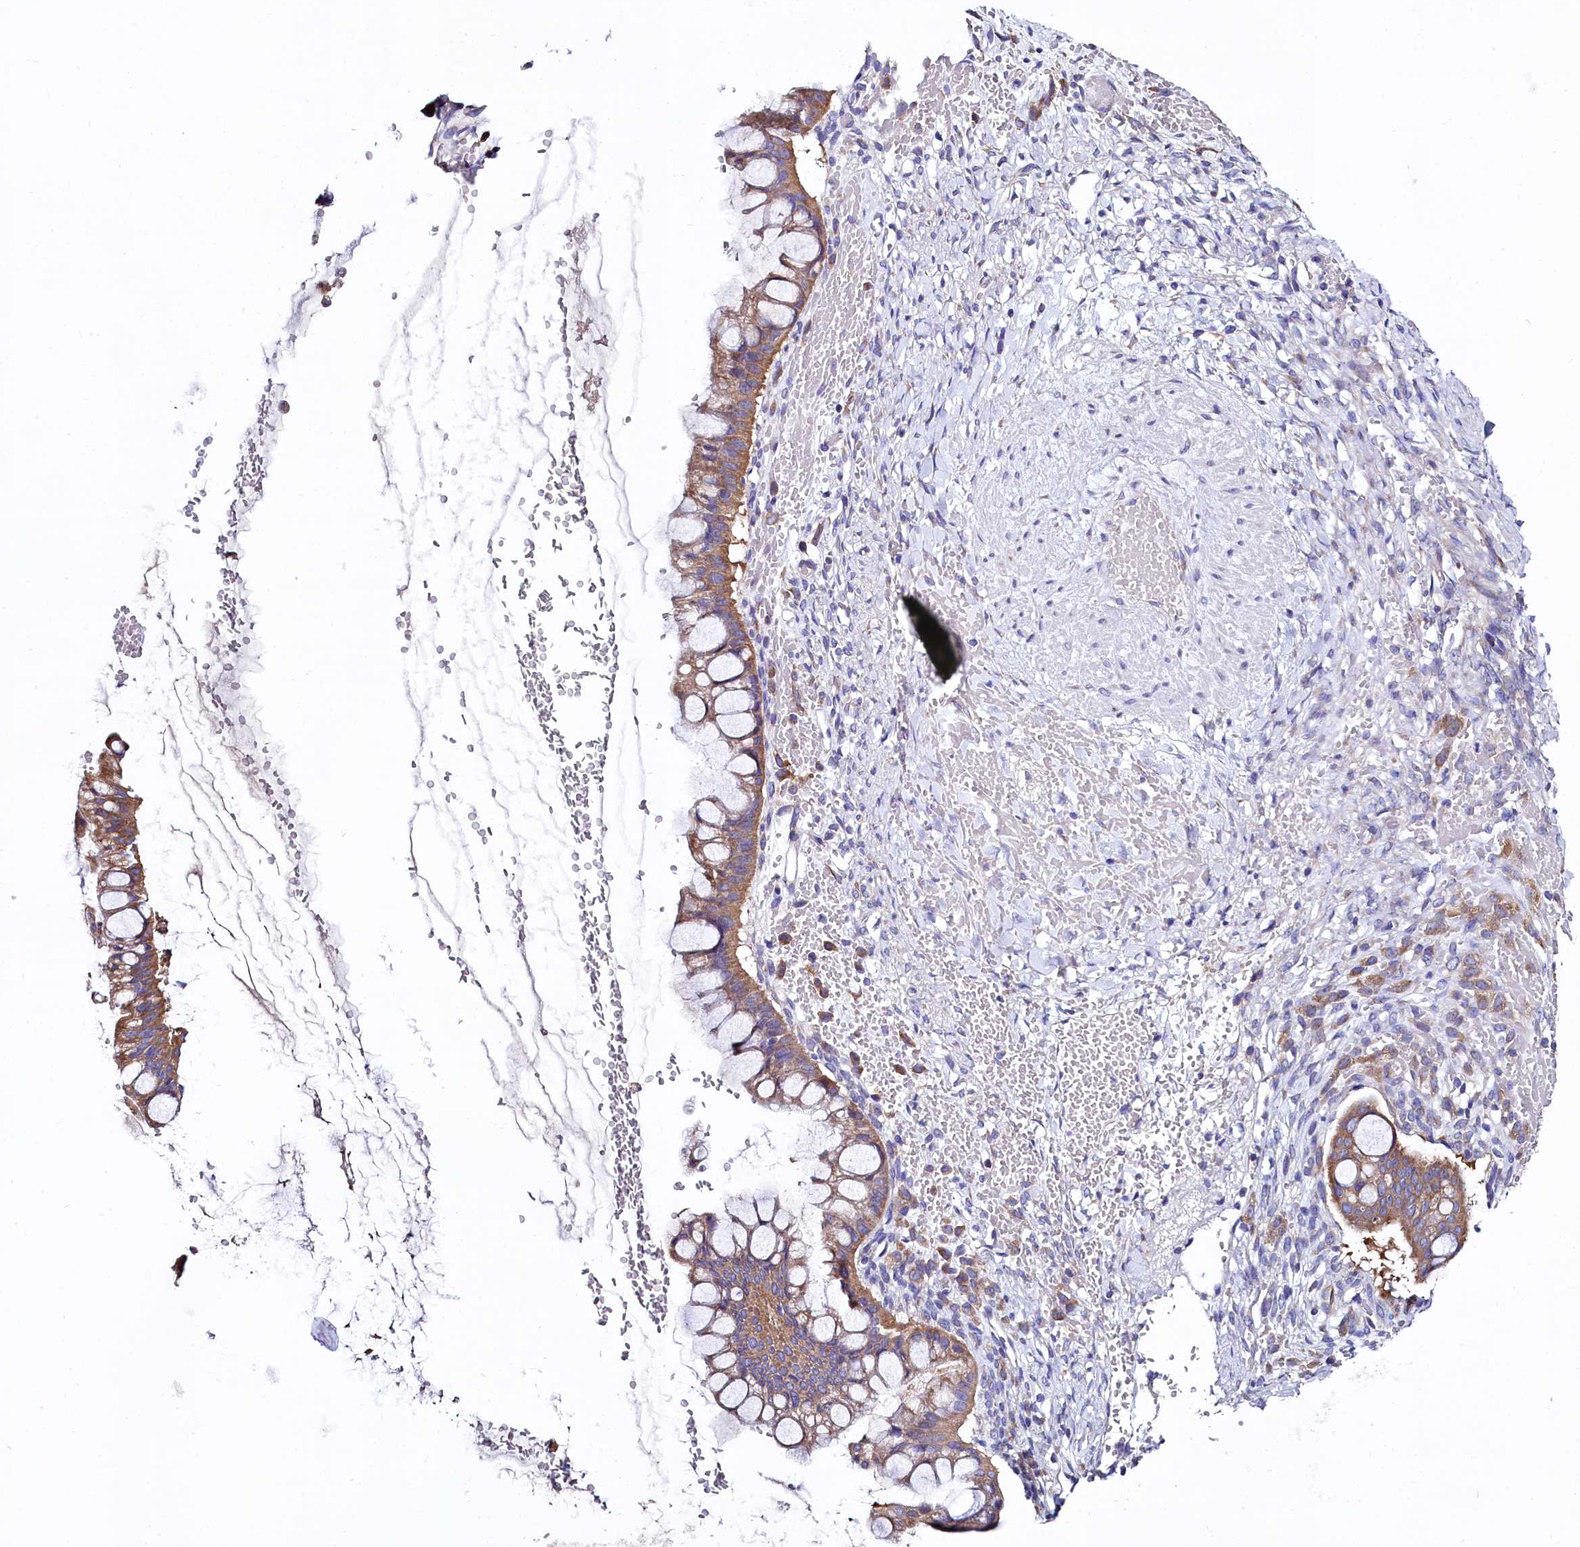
{"staining": {"intensity": "moderate", "quantity": ">75%", "location": "cytoplasmic/membranous"}, "tissue": "ovarian cancer", "cell_type": "Tumor cells", "image_type": "cancer", "snomed": [{"axis": "morphology", "description": "Cystadenocarcinoma, mucinous, NOS"}, {"axis": "topography", "description": "Ovary"}], "caption": "Immunohistochemical staining of ovarian cancer shows moderate cytoplasmic/membranous protein staining in approximately >75% of tumor cells. (Stains: DAB (3,3'-diaminobenzidine) in brown, nuclei in blue, Microscopy: brightfield microscopy at high magnification).", "gene": "QARS1", "patient": {"sex": "female", "age": 73}}